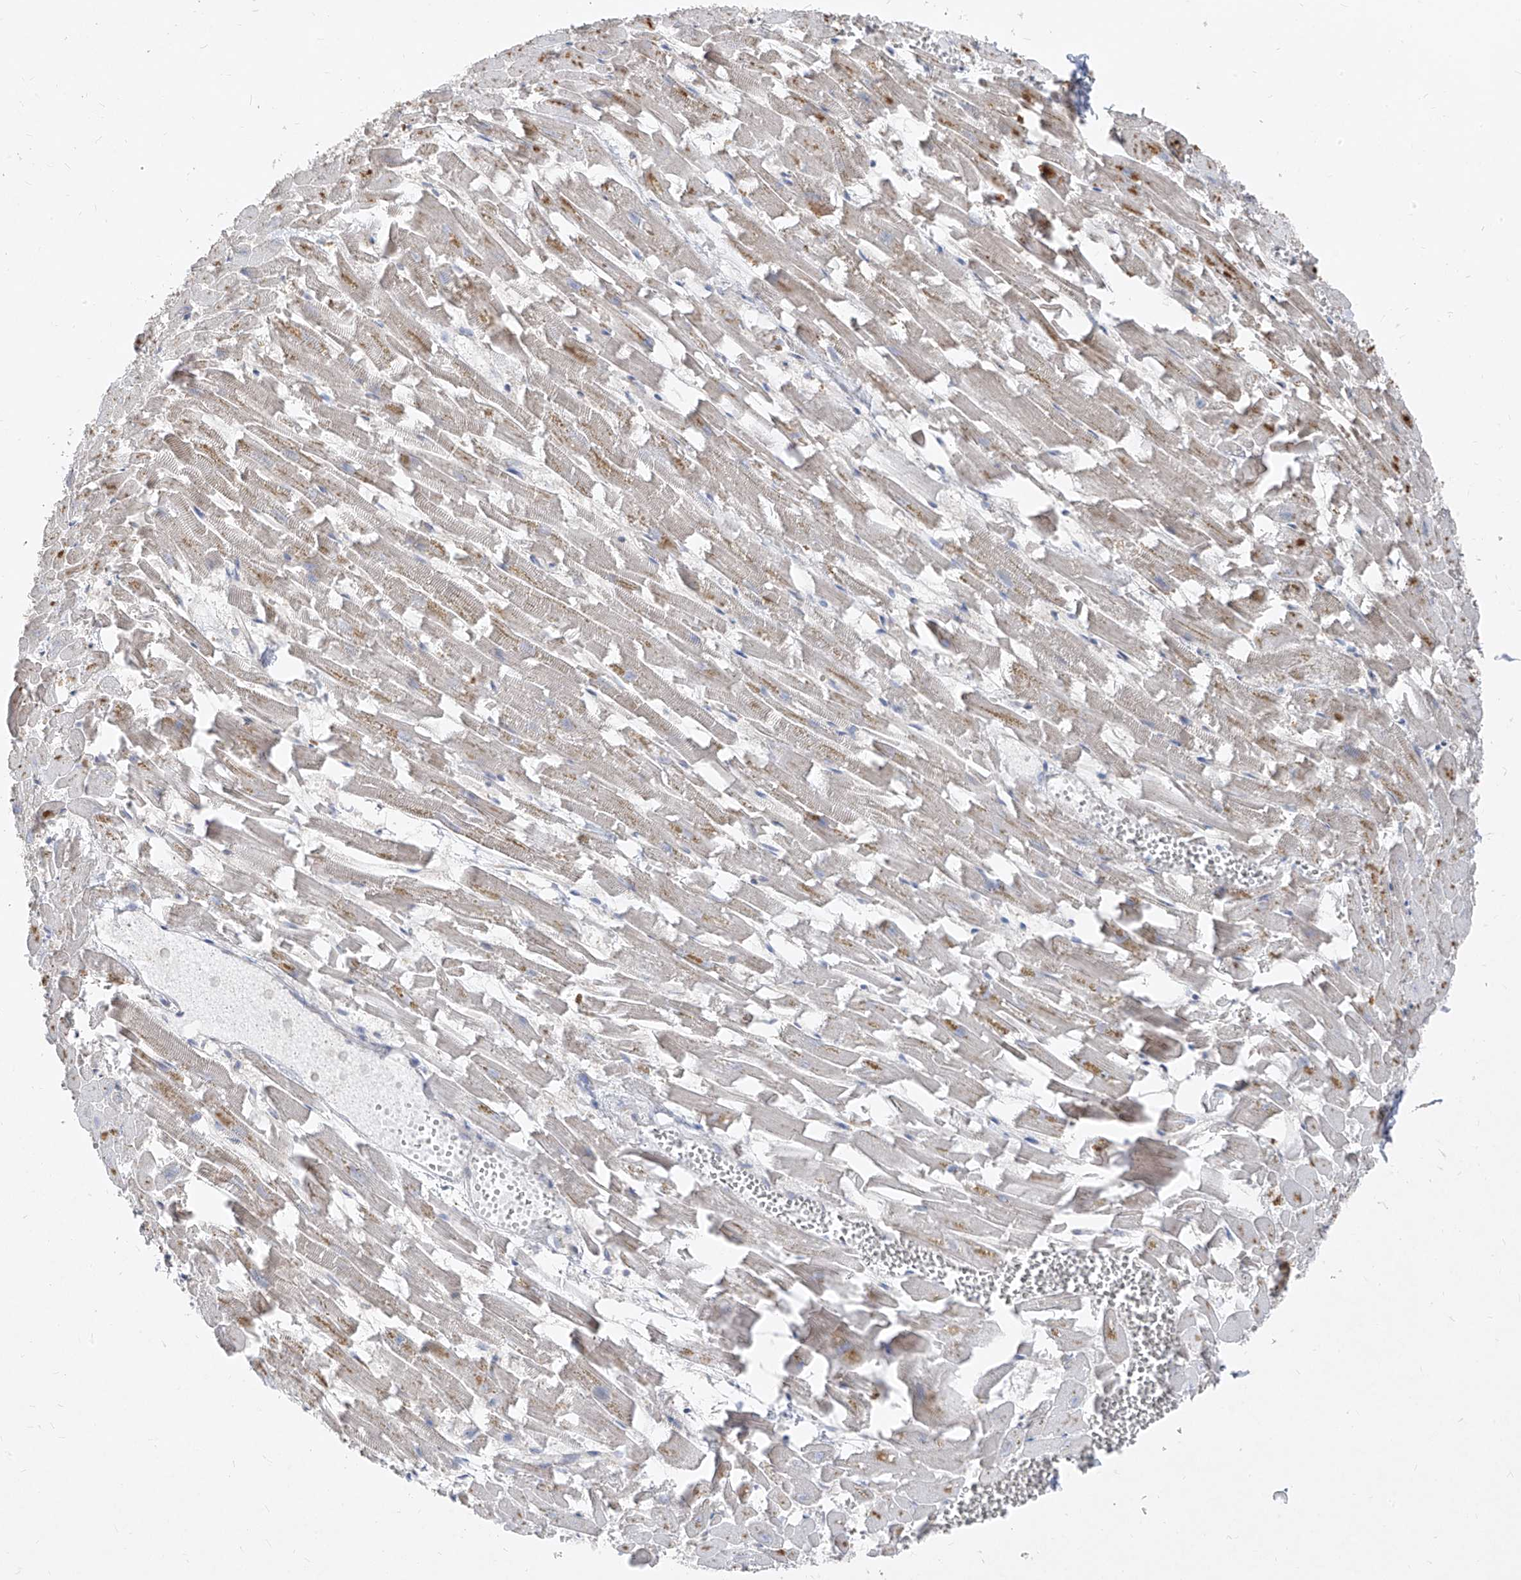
{"staining": {"intensity": "weak", "quantity": ">75%", "location": "cytoplasmic/membranous"}, "tissue": "heart muscle", "cell_type": "Cardiomyocytes", "image_type": "normal", "snomed": [{"axis": "morphology", "description": "Normal tissue, NOS"}, {"axis": "topography", "description": "Heart"}], "caption": "Immunohistochemistry (IHC) of normal human heart muscle exhibits low levels of weak cytoplasmic/membranous positivity in approximately >75% of cardiomyocytes.", "gene": "ABCD3", "patient": {"sex": "female", "age": 64}}